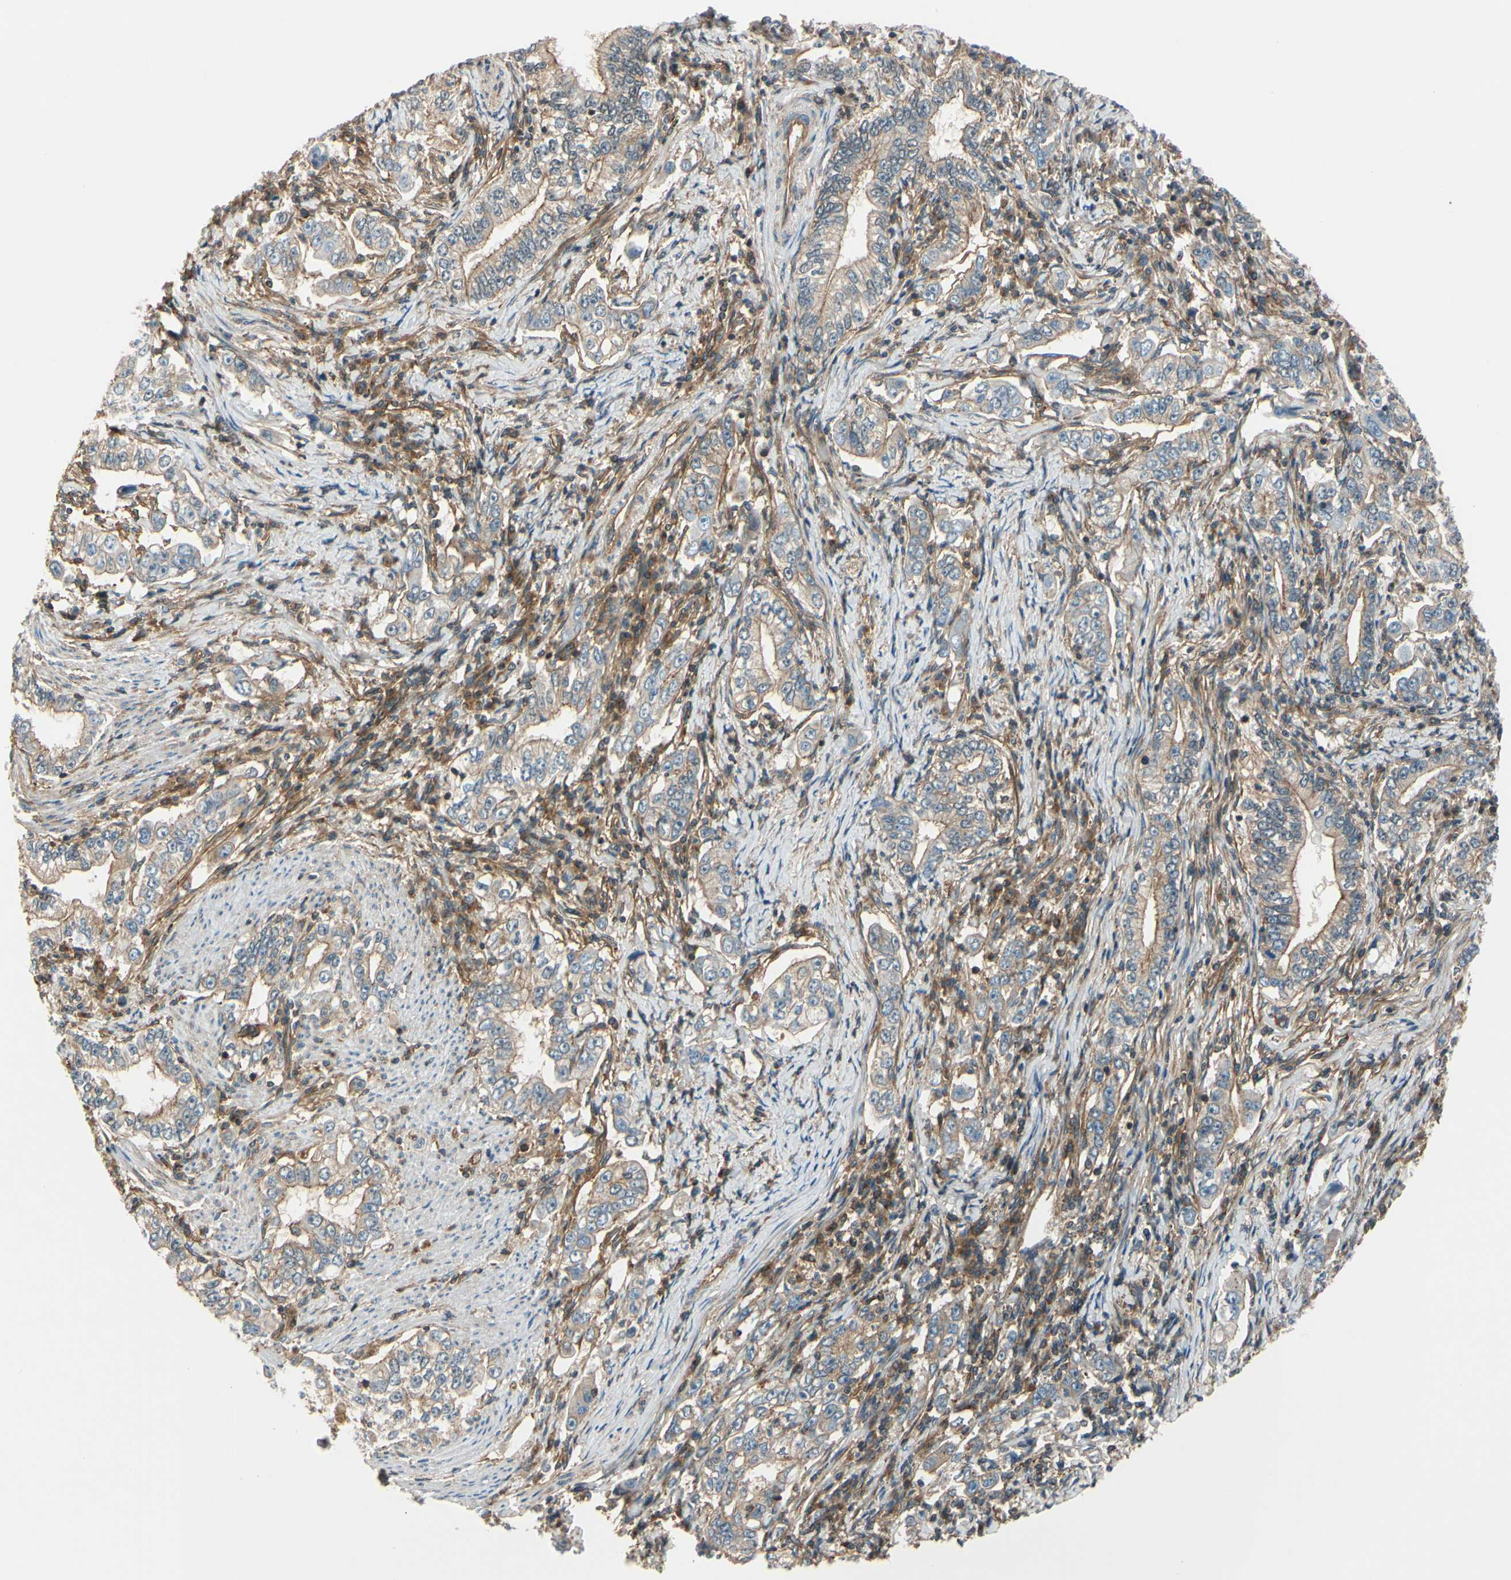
{"staining": {"intensity": "weak", "quantity": "25%-75%", "location": "cytoplasmic/membranous"}, "tissue": "stomach cancer", "cell_type": "Tumor cells", "image_type": "cancer", "snomed": [{"axis": "morphology", "description": "Adenocarcinoma, NOS"}, {"axis": "topography", "description": "Stomach, lower"}], "caption": "IHC of human stomach cancer displays low levels of weak cytoplasmic/membranous positivity in approximately 25%-75% of tumor cells. The staining was performed using DAB to visualize the protein expression in brown, while the nuclei were stained in blue with hematoxylin (Magnification: 20x).", "gene": "EPS15", "patient": {"sex": "female", "age": 72}}